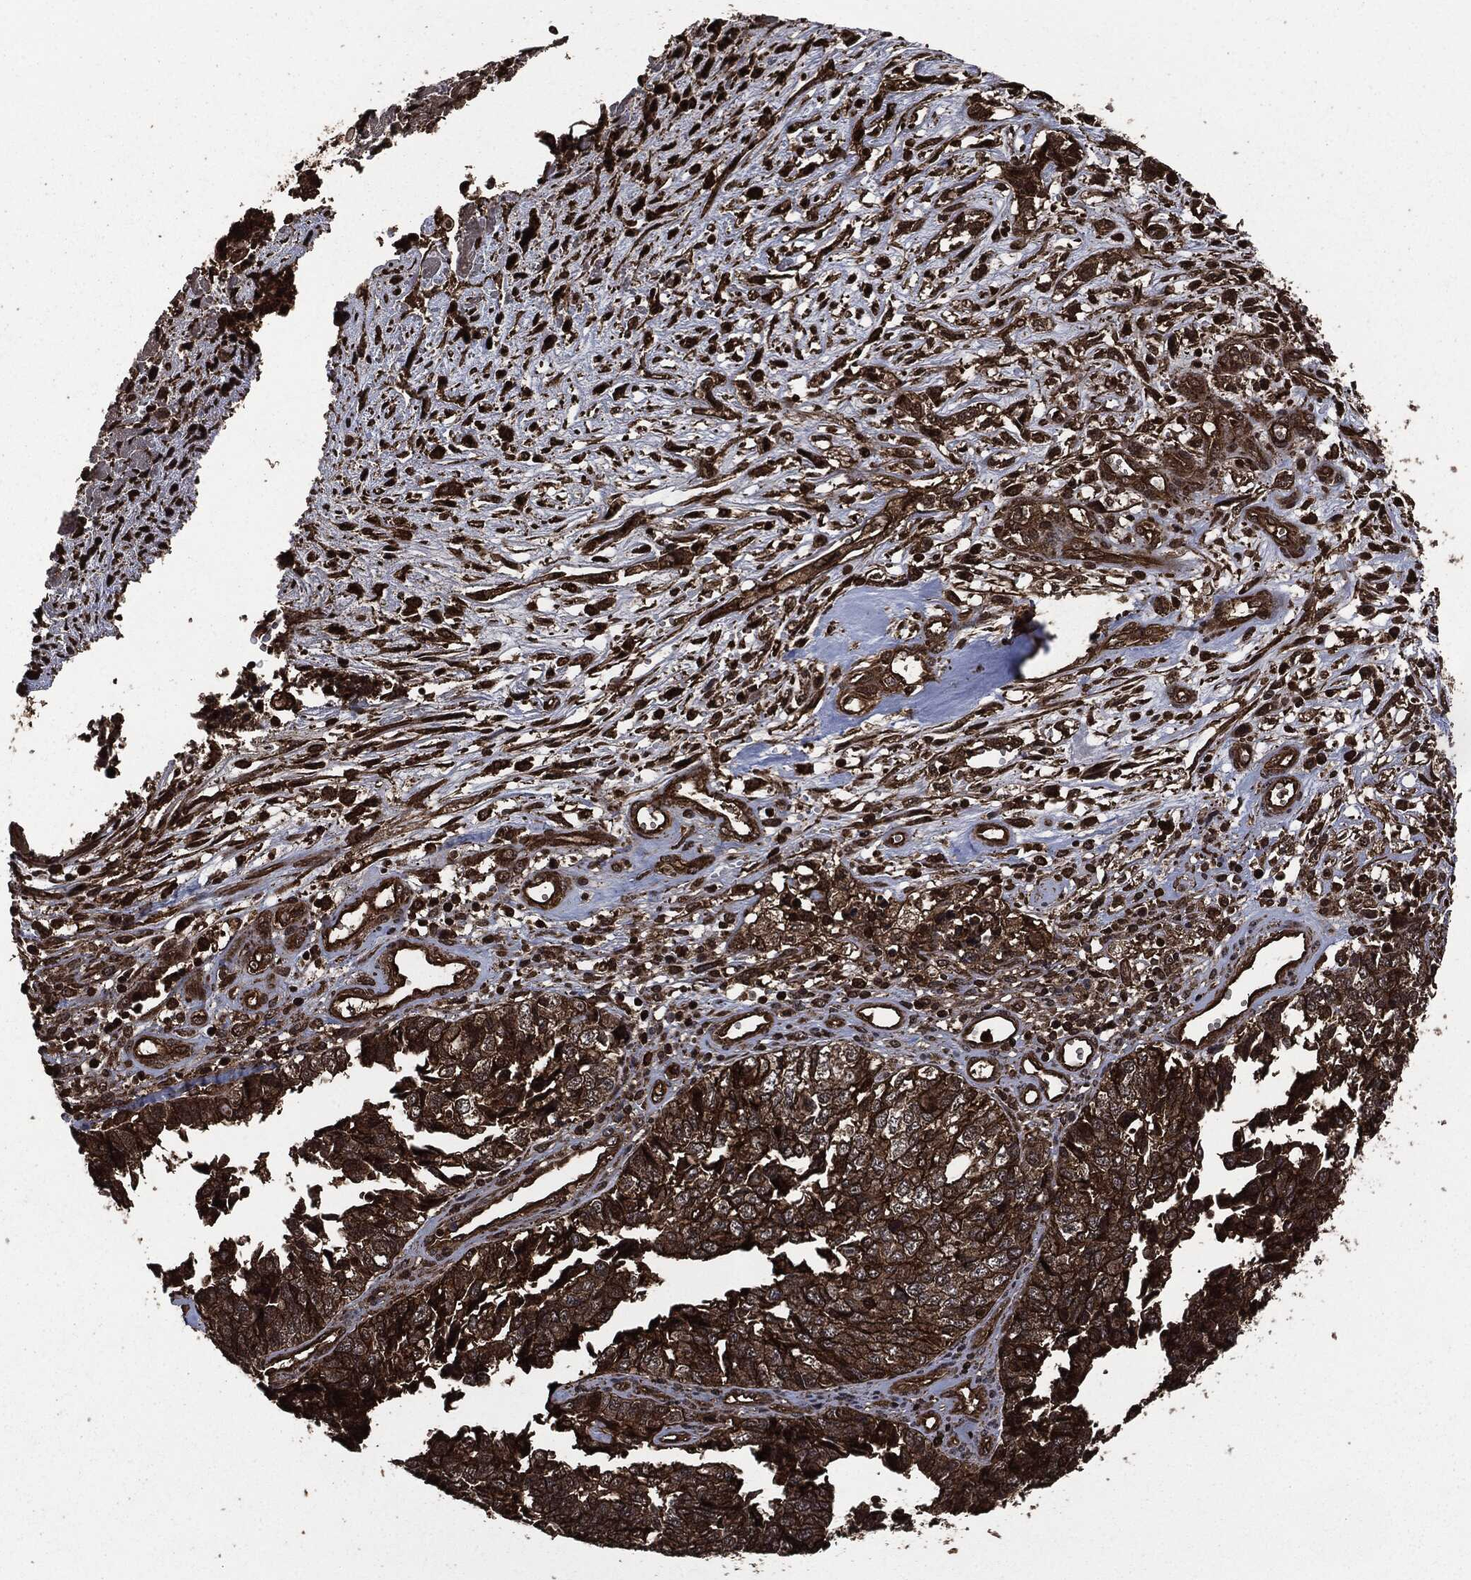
{"staining": {"intensity": "strong", "quantity": ">75%", "location": "cytoplasmic/membranous"}, "tissue": "cervical cancer", "cell_type": "Tumor cells", "image_type": "cancer", "snomed": [{"axis": "morphology", "description": "Squamous cell carcinoma, NOS"}, {"axis": "topography", "description": "Cervix"}], "caption": "Tumor cells show high levels of strong cytoplasmic/membranous expression in about >75% of cells in cervical squamous cell carcinoma.", "gene": "HRAS", "patient": {"sex": "female", "age": 63}}